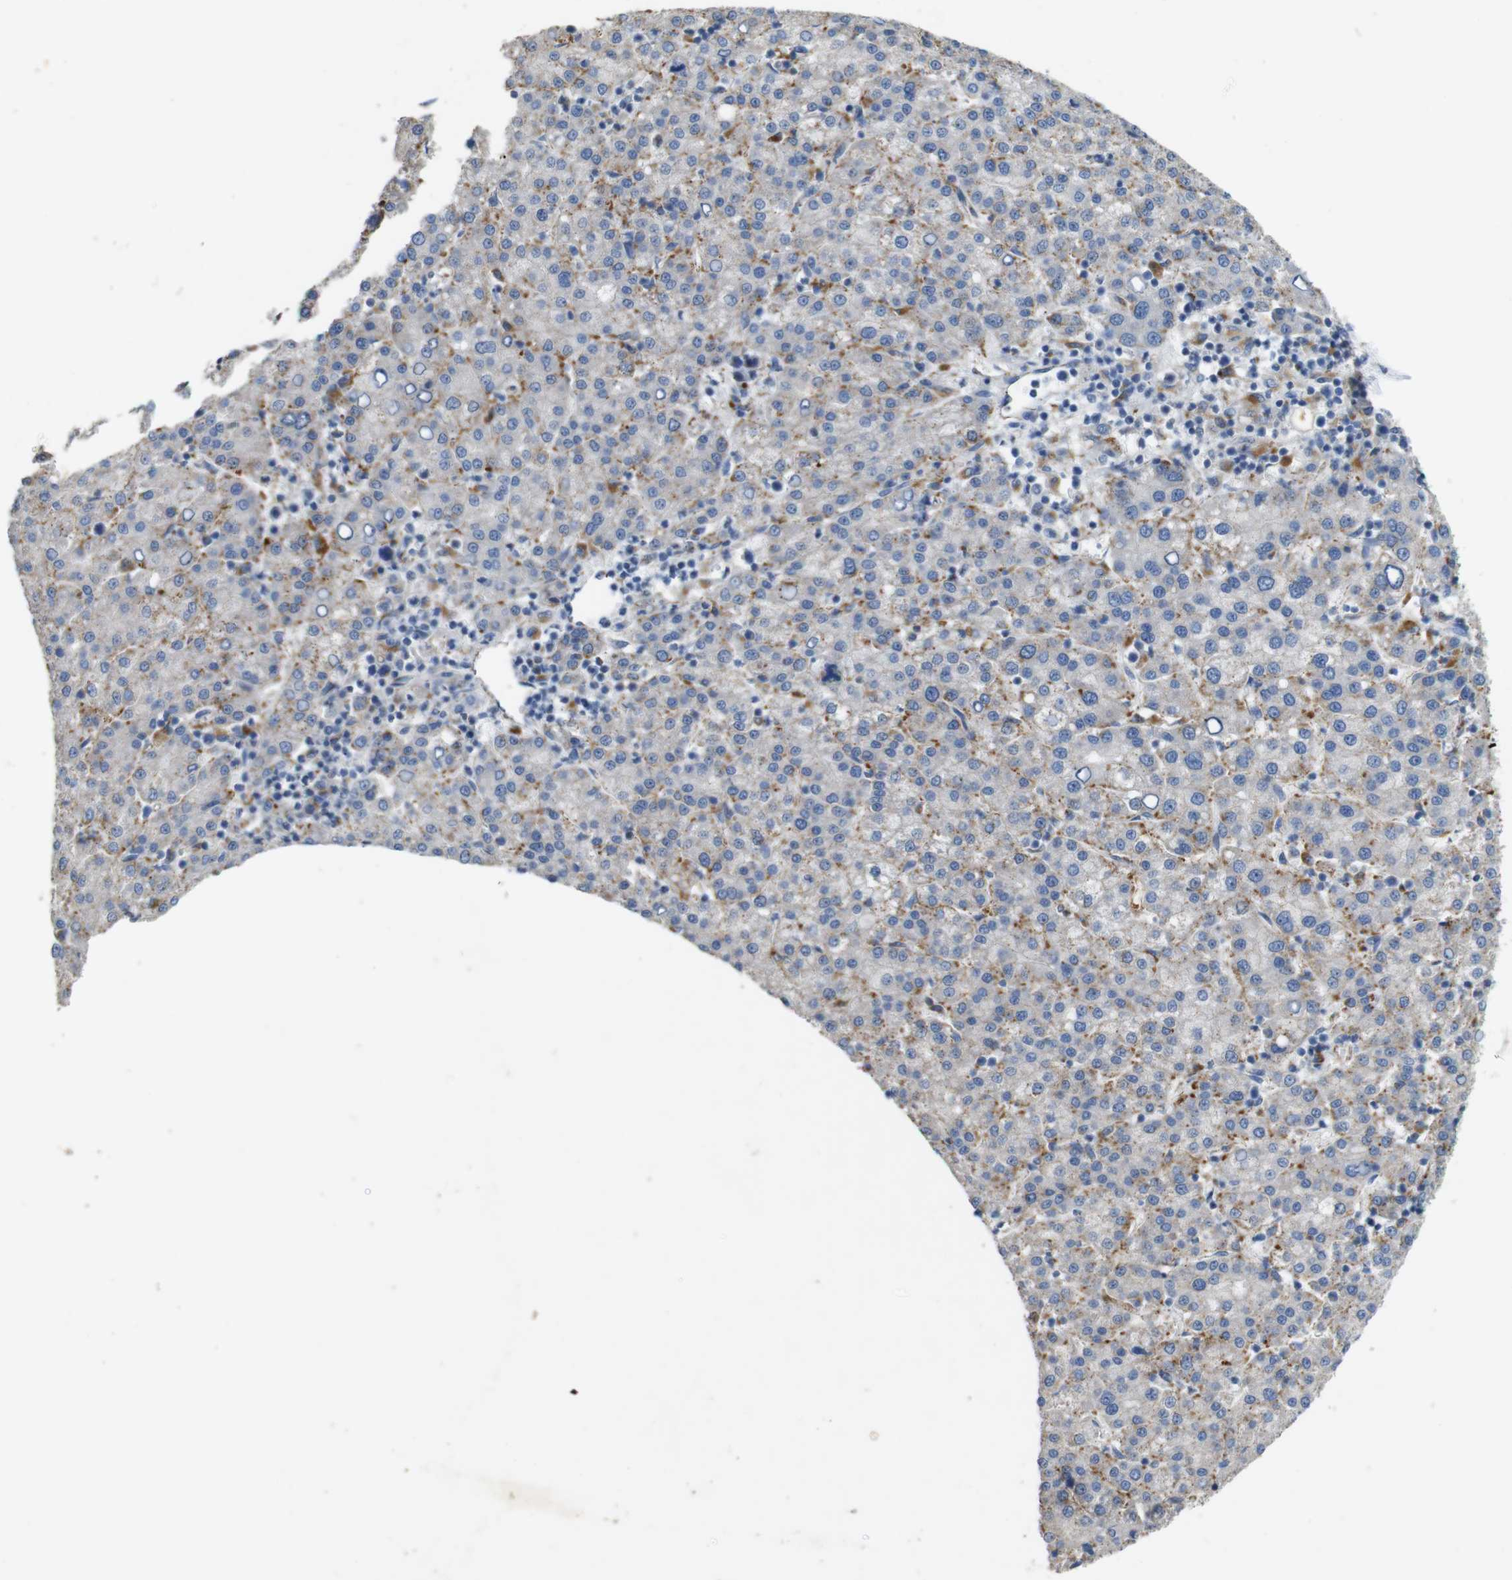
{"staining": {"intensity": "weak", "quantity": "25%-75%", "location": "cytoplasmic/membranous"}, "tissue": "liver cancer", "cell_type": "Tumor cells", "image_type": "cancer", "snomed": [{"axis": "morphology", "description": "Carcinoma, Hepatocellular, NOS"}, {"axis": "topography", "description": "Liver"}], "caption": "Immunohistochemistry photomicrograph of liver cancer stained for a protein (brown), which exhibits low levels of weak cytoplasmic/membranous staining in about 25%-75% of tumor cells.", "gene": "NHLRC3", "patient": {"sex": "female", "age": 58}}